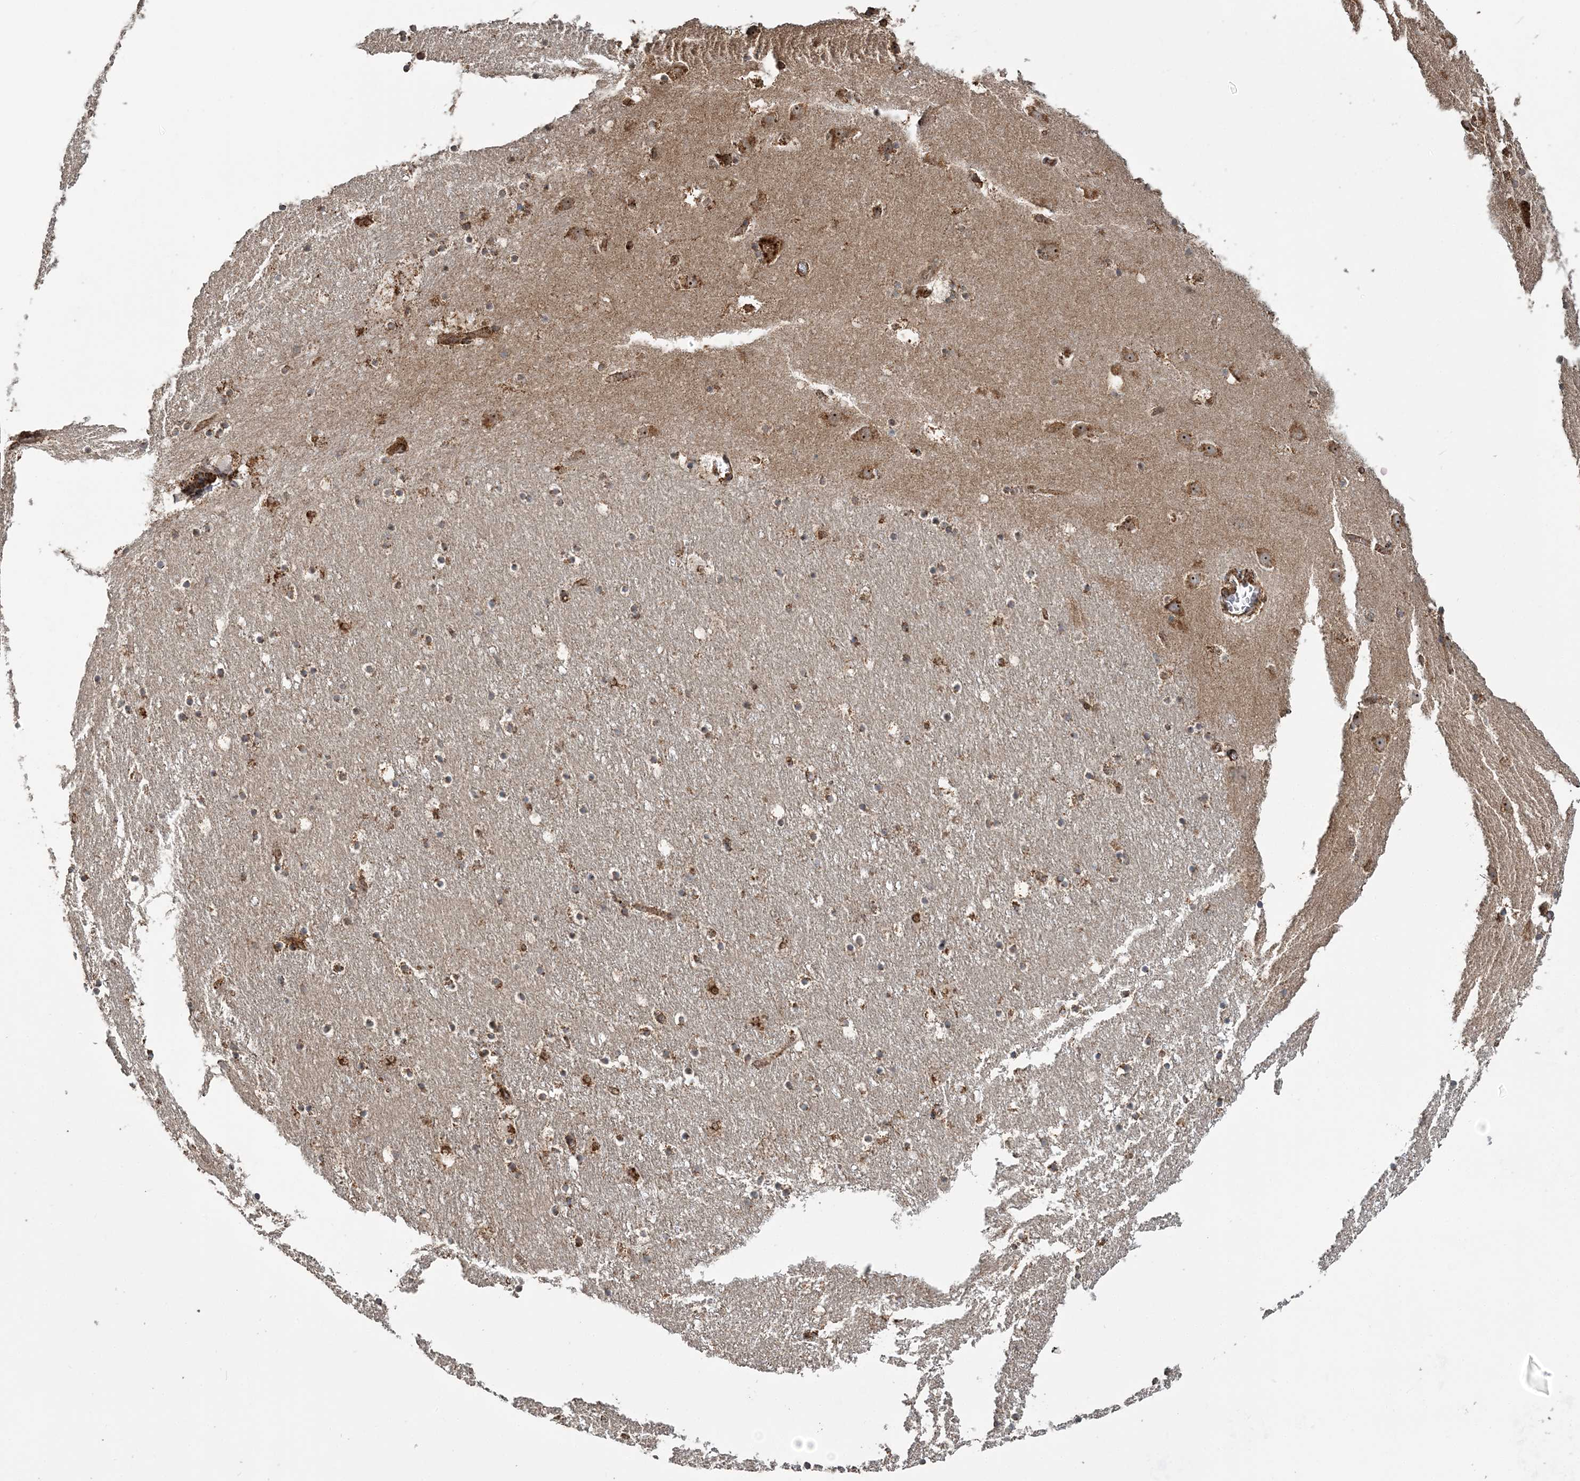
{"staining": {"intensity": "moderate", "quantity": "25%-75%", "location": "cytoplasmic/membranous"}, "tissue": "caudate", "cell_type": "Glial cells", "image_type": "normal", "snomed": [{"axis": "morphology", "description": "Normal tissue, NOS"}, {"axis": "topography", "description": "Lateral ventricle wall"}], "caption": "Brown immunohistochemical staining in unremarkable human caudate demonstrates moderate cytoplasmic/membranous positivity in approximately 25%-75% of glial cells.", "gene": "WDR12", "patient": {"sex": "male", "age": 45}}